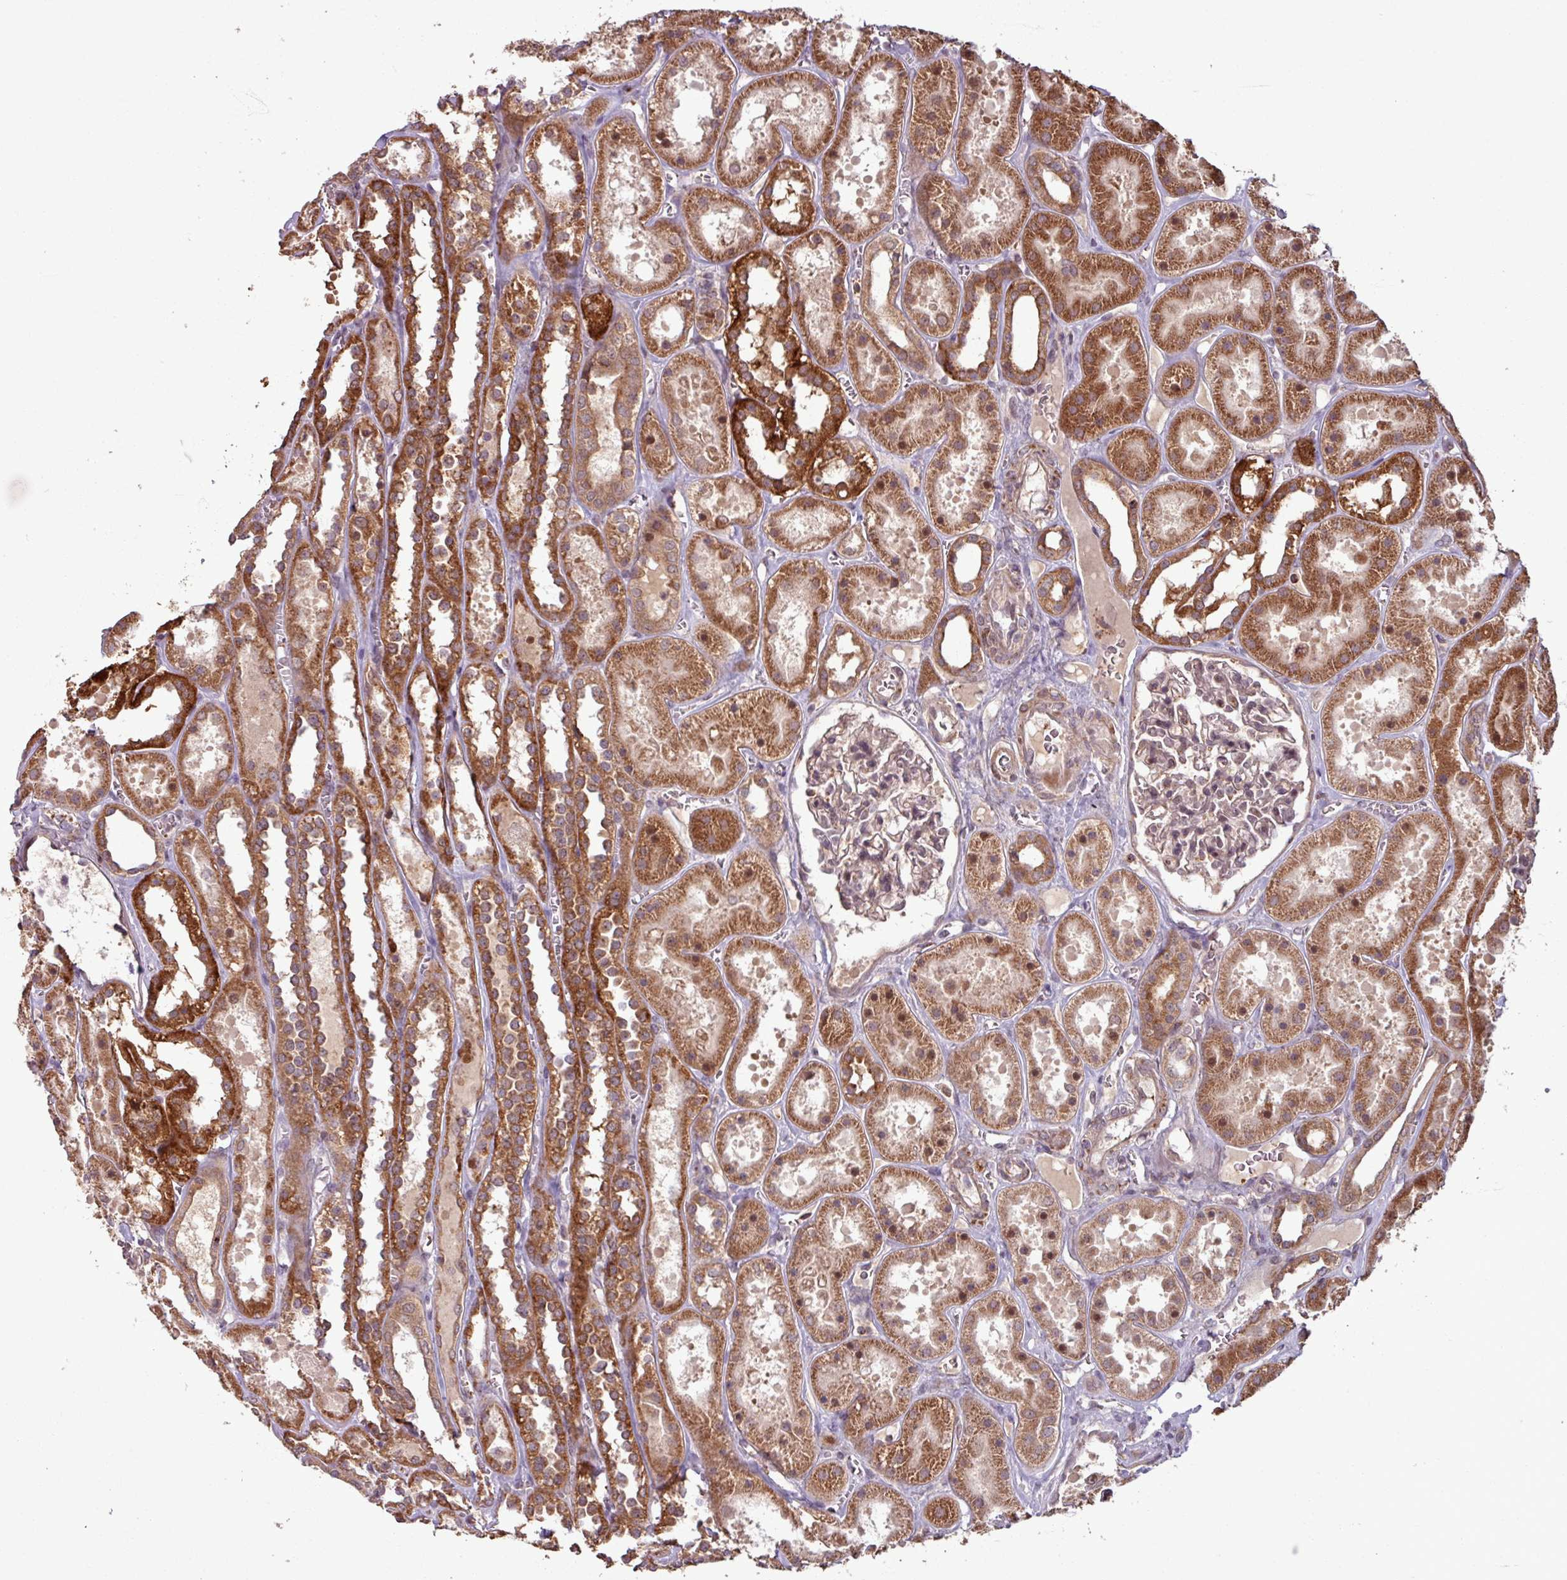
{"staining": {"intensity": "moderate", "quantity": "<25%", "location": "cytoplasmic/membranous"}, "tissue": "kidney", "cell_type": "Cells in glomeruli", "image_type": "normal", "snomed": [{"axis": "morphology", "description": "Normal tissue, NOS"}, {"axis": "topography", "description": "Kidney"}], "caption": "Human kidney stained for a protein (brown) reveals moderate cytoplasmic/membranous positive staining in approximately <25% of cells in glomeruli.", "gene": "OR6B1", "patient": {"sex": "female", "age": 41}}